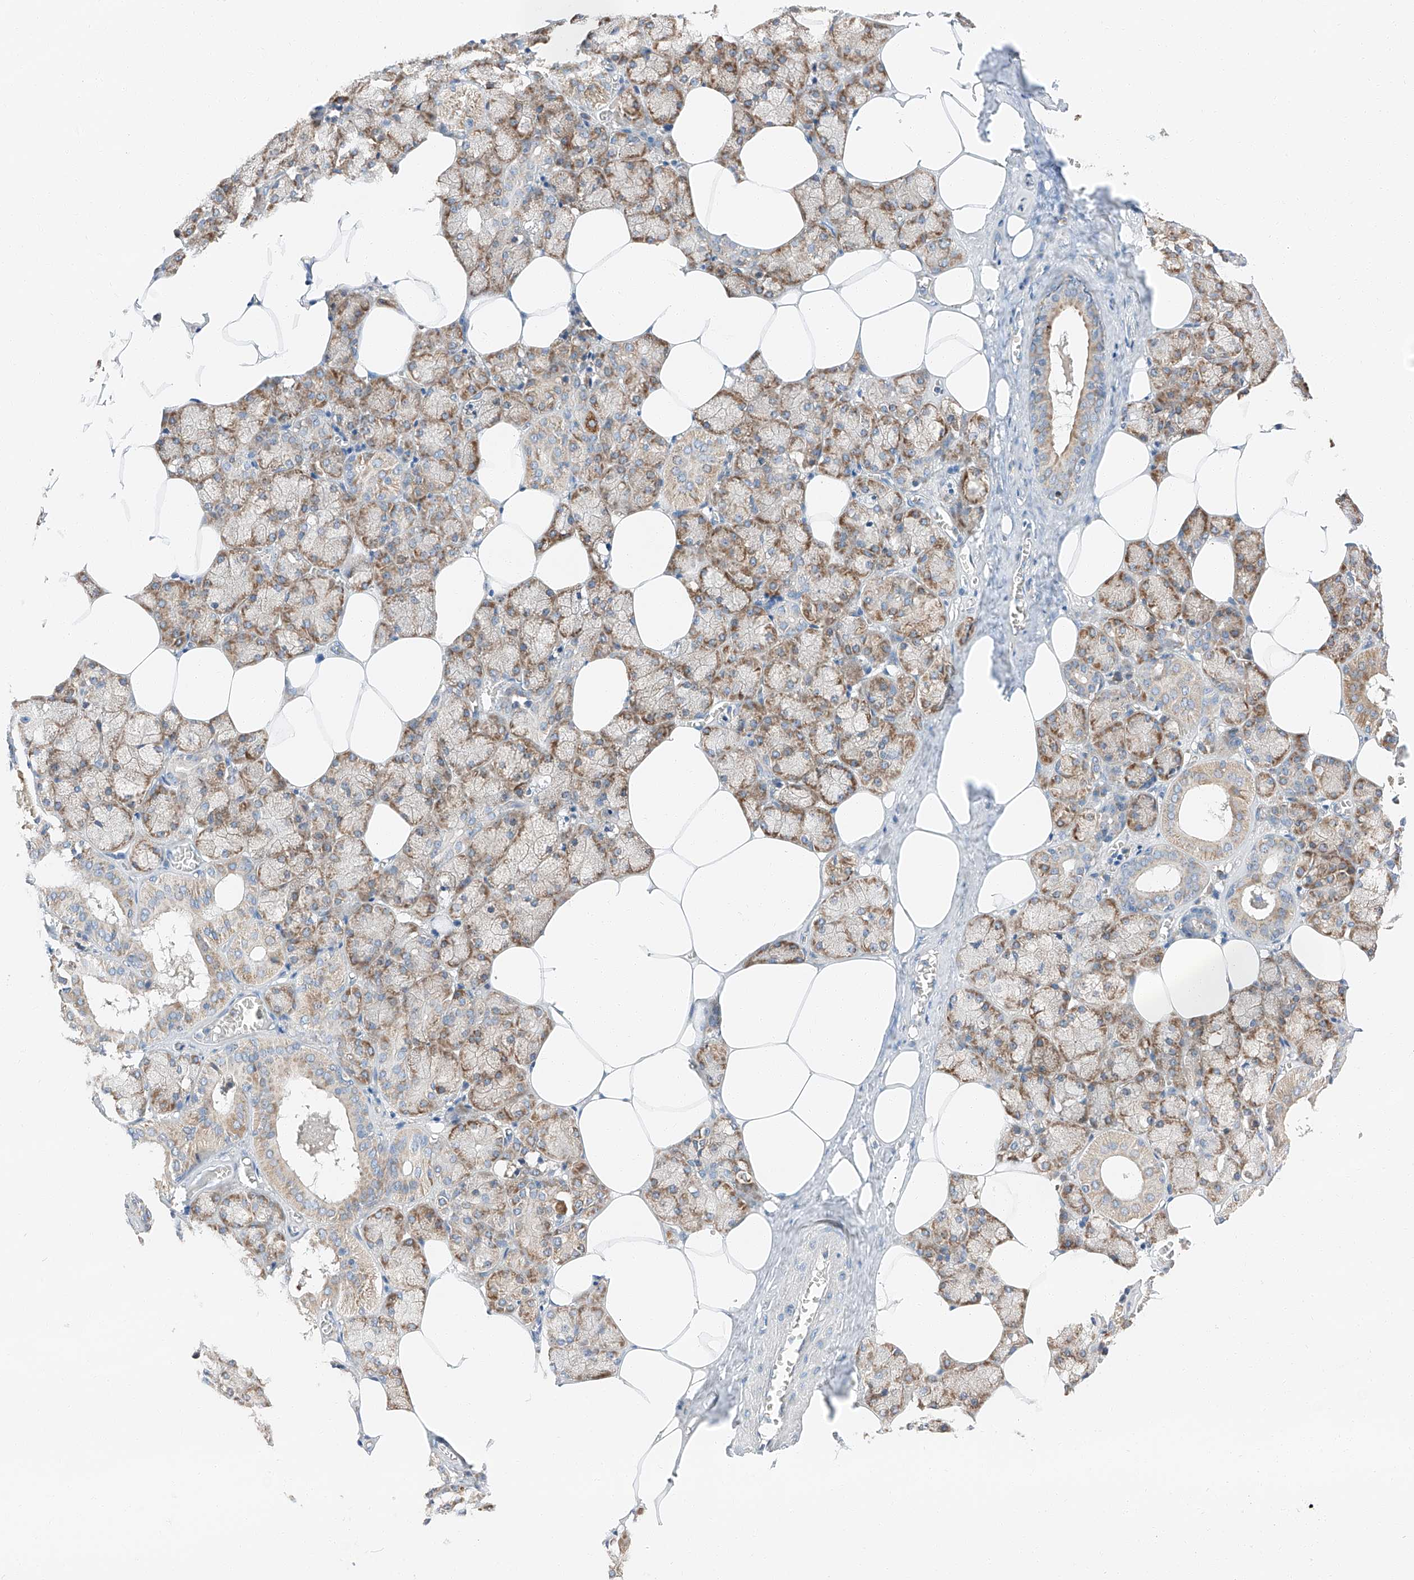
{"staining": {"intensity": "strong", "quantity": "25%-75%", "location": "cytoplasmic/membranous"}, "tissue": "salivary gland", "cell_type": "Glandular cells", "image_type": "normal", "snomed": [{"axis": "morphology", "description": "Normal tissue, NOS"}, {"axis": "topography", "description": "Salivary gland"}], "caption": "Approximately 25%-75% of glandular cells in normal salivary gland display strong cytoplasmic/membranous protein staining as visualized by brown immunohistochemical staining.", "gene": "ZC3H15", "patient": {"sex": "male", "age": 62}}